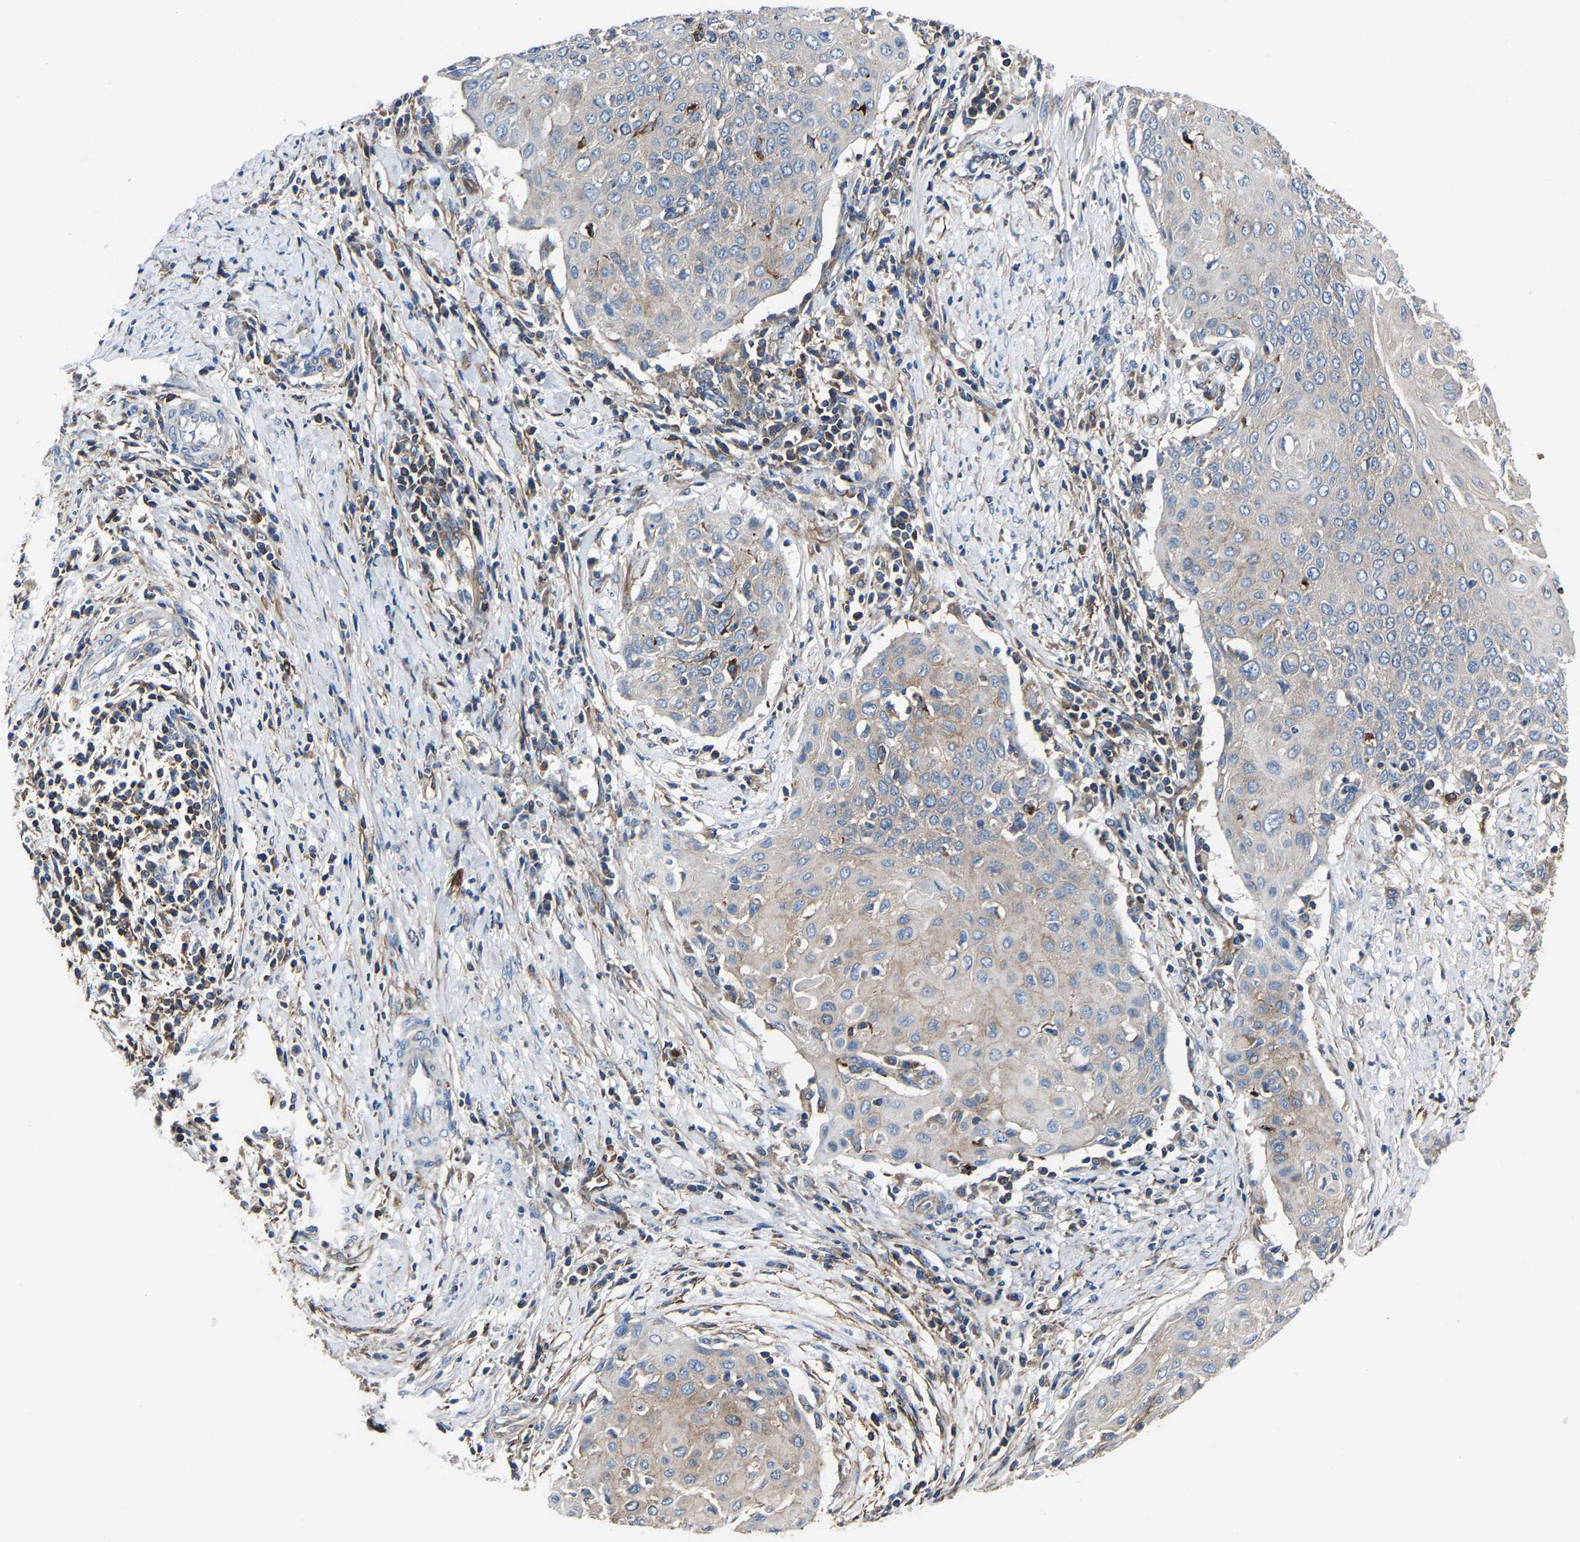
{"staining": {"intensity": "weak", "quantity": "<25%", "location": "cytoplasmic/membranous"}, "tissue": "cervical cancer", "cell_type": "Tumor cells", "image_type": "cancer", "snomed": [{"axis": "morphology", "description": "Squamous cell carcinoma, NOS"}, {"axis": "topography", "description": "Cervix"}], "caption": "This is an immunohistochemistry photomicrograph of cervical cancer (squamous cell carcinoma). There is no staining in tumor cells.", "gene": "KIAA1958", "patient": {"sex": "female", "age": 39}}